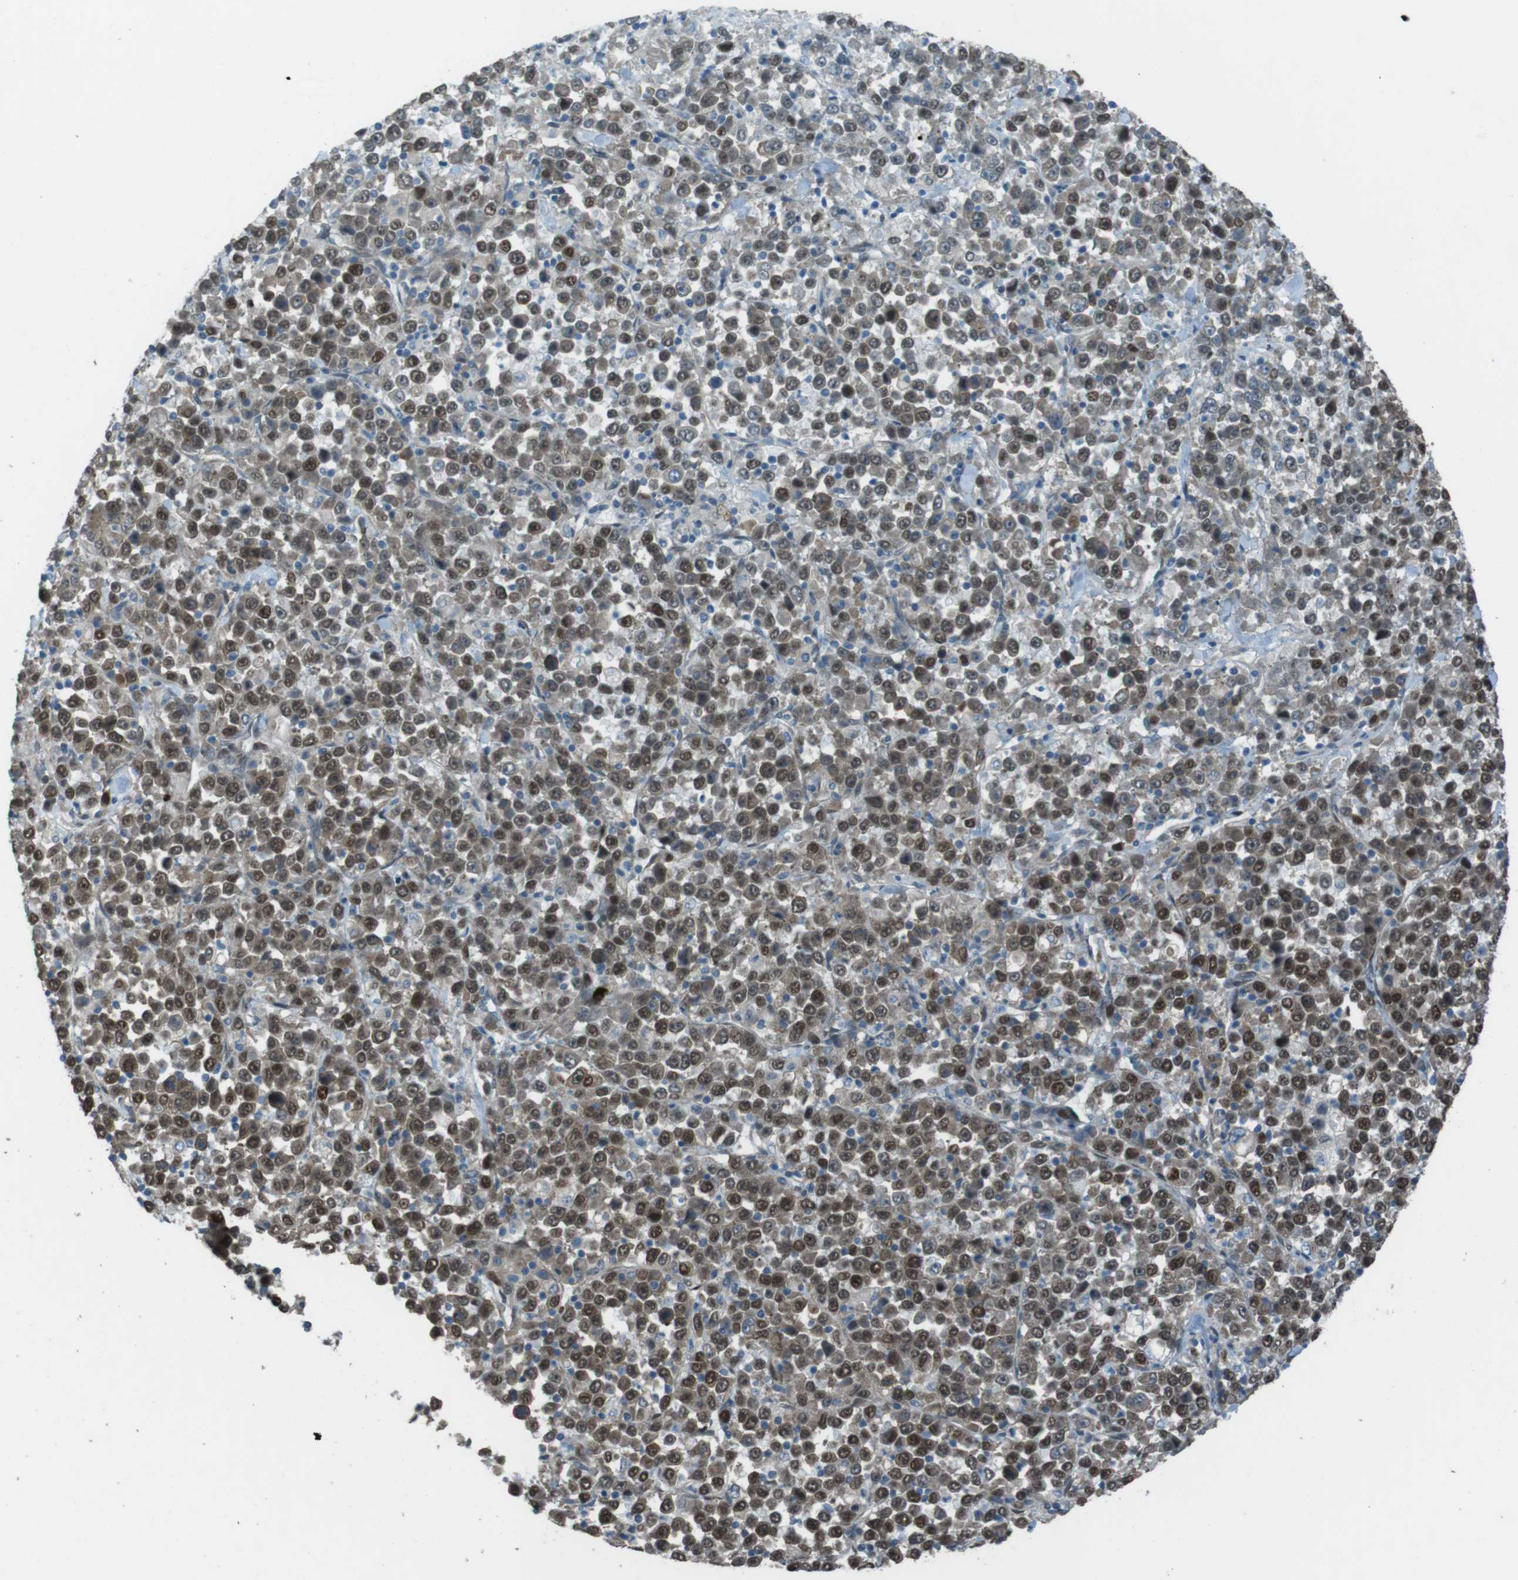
{"staining": {"intensity": "moderate", "quantity": ">75%", "location": "cytoplasmic/membranous,nuclear"}, "tissue": "stomach cancer", "cell_type": "Tumor cells", "image_type": "cancer", "snomed": [{"axis": "morphology", "description": "Normal tissue, NOS"}, {"axis": "morphology", "description": "Adenocarcinoma, NOS"}, {"axis": "topography", "description": "Stomach, upper"}, {"axis": "topography", "description": "Stomach"}], "caption": "Human stomach cancer (adenocarcinoma) stained for a protein (brown) demonstrates moderate cytoplasmic/membranous and nuclear positive positivity in approximately >75% of tumor cells.", "gene": "ZNF330", "patient": {"sex": "male", "age": 59}}